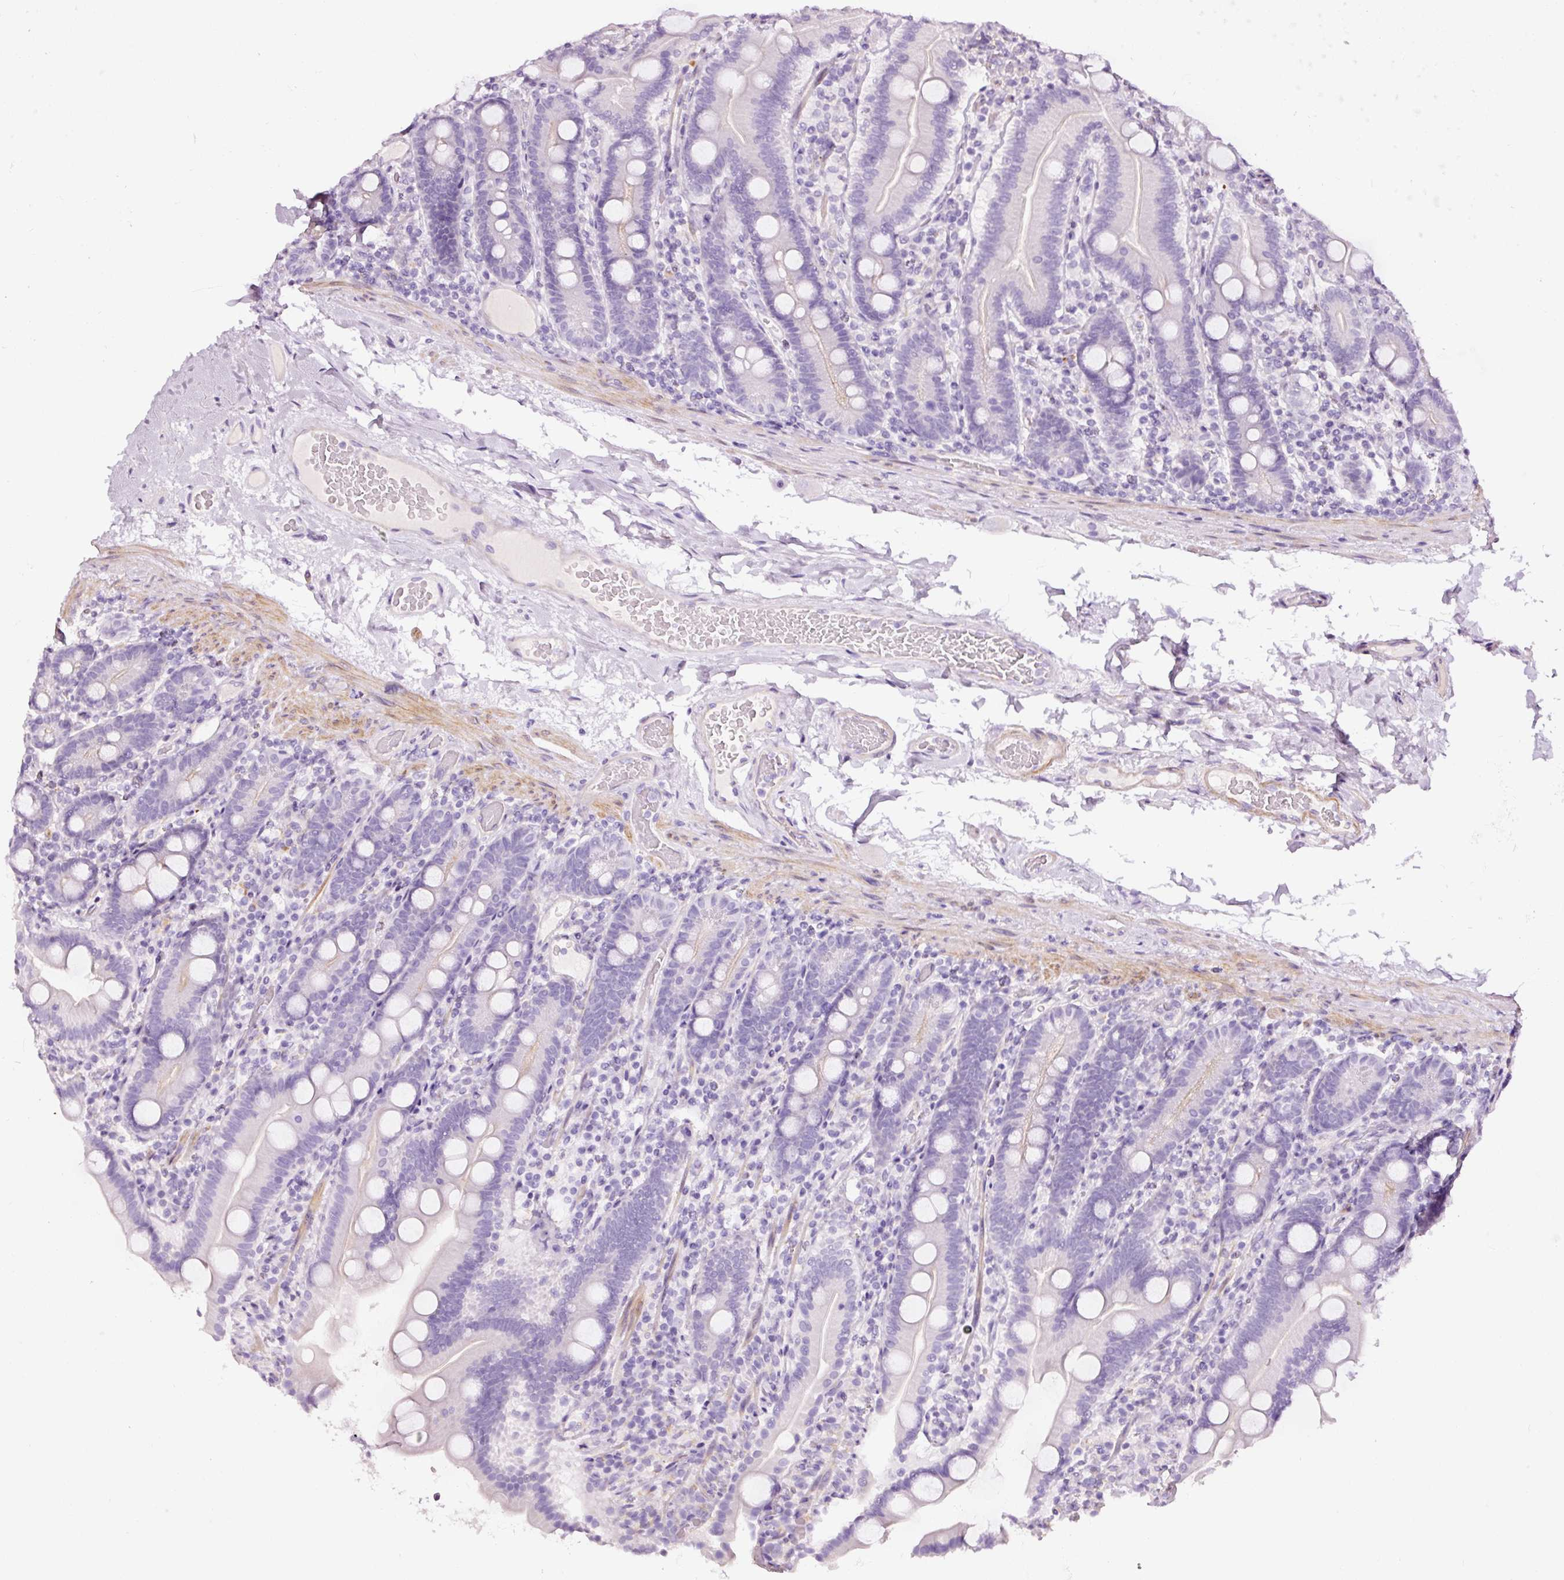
{"staining": {"intensity": "strong", "quantity": "<25%", "location": "cytoplasmic/membranous"}, "tissue": "duodenum", "cell_type": "Glandular cells", "image_type": "normal", "snomed": [{"axis": "morphology", "description": "Normal tissue, NOS"}, {"axis": "topography", "description": "Duodenum"}], "caption": "Immunohistochemistry (IHC) micrograph of unremarkable duodenum: duodenum stained using immunohistochemistry (IHC) demonstrates medium levels of strong protein expression localized specifically in the cytoplasmic/membranous of glandular cells, appearing as a cytoplasmic/membranous brown color.", "gene": "CYB561A3", "patient": {"sex": "male", "age": 55}}